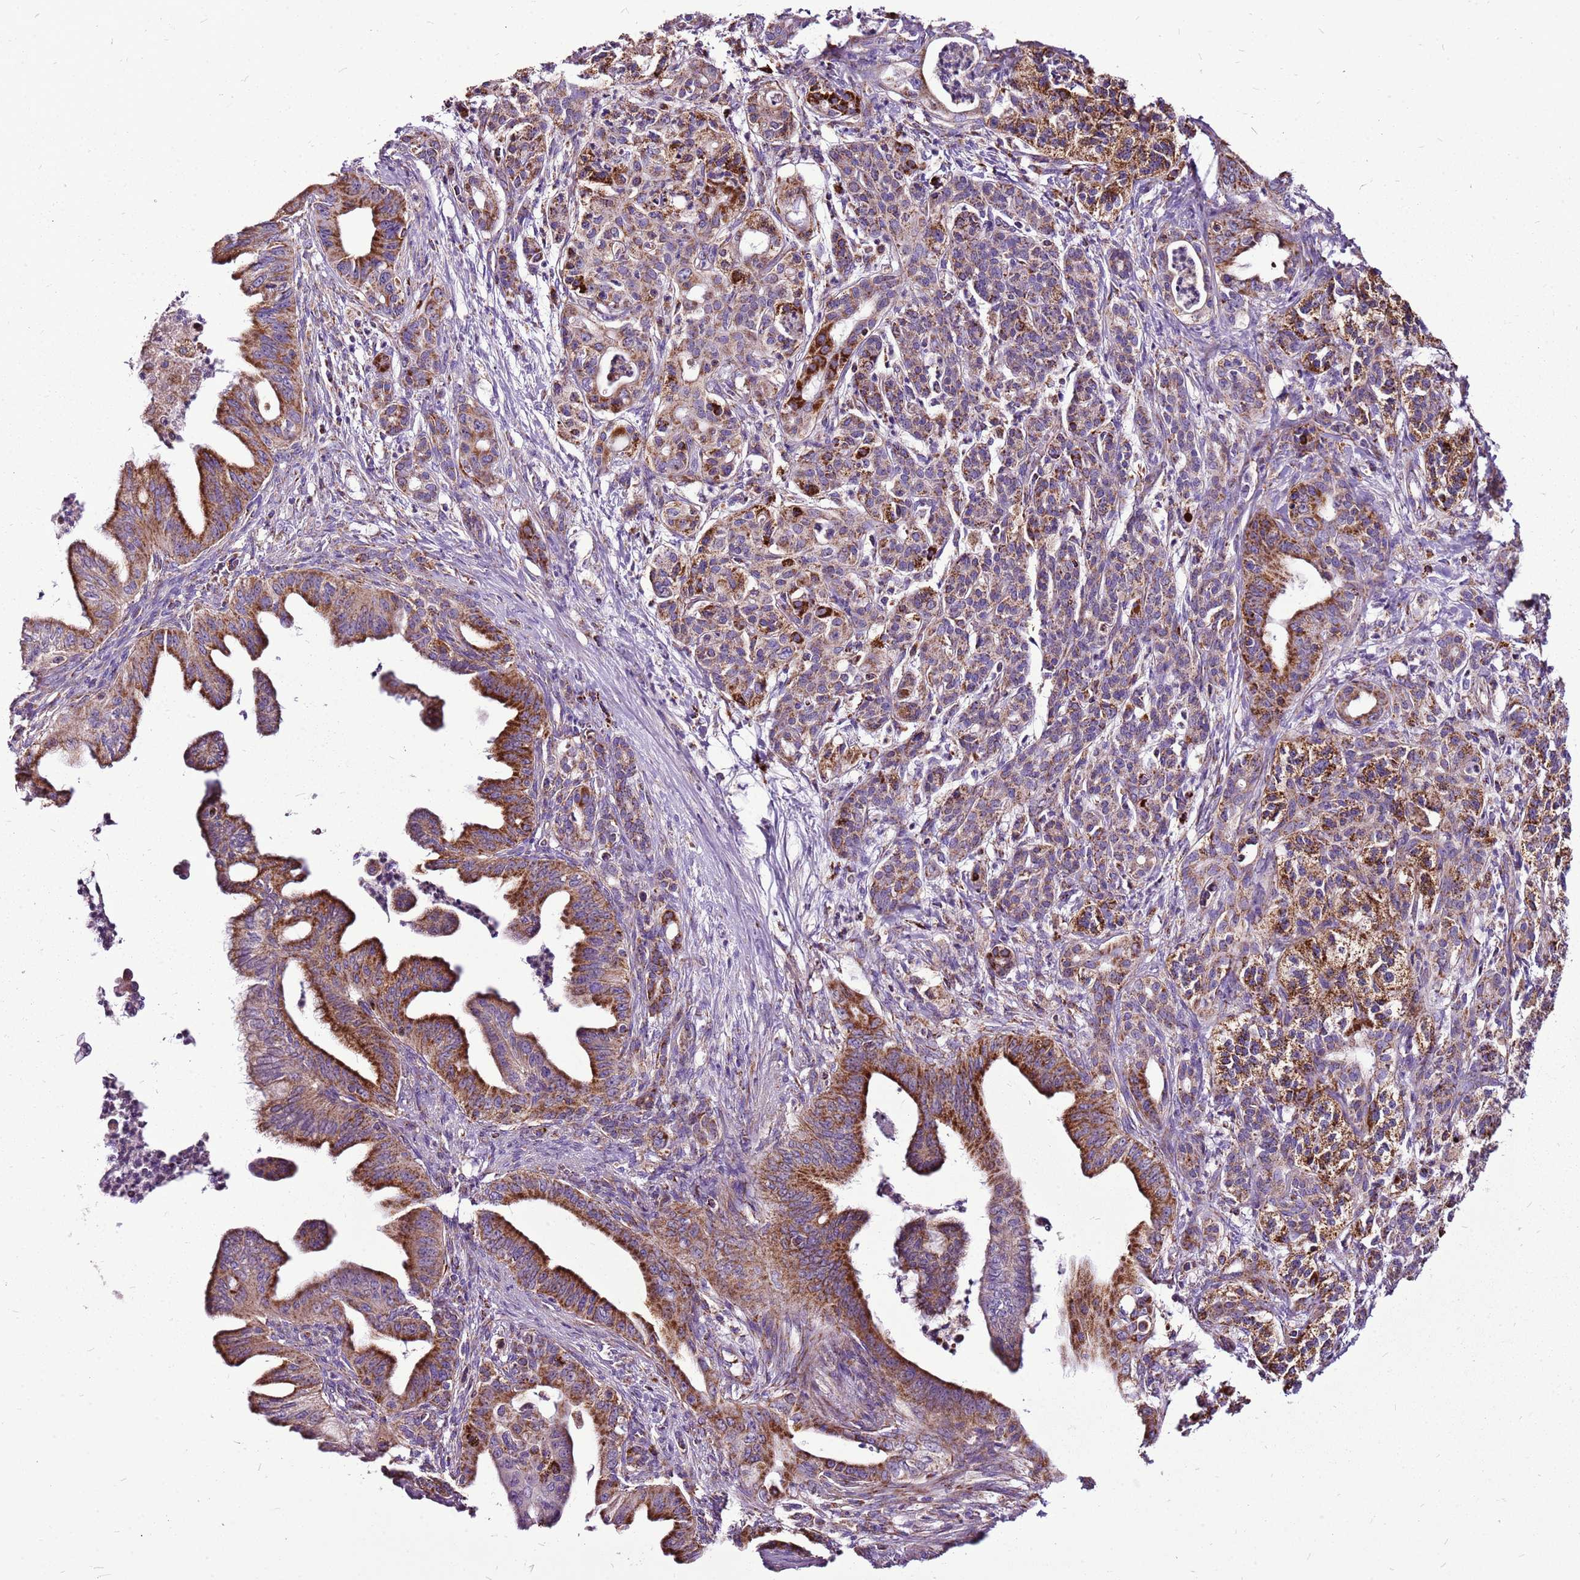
{"staining": {"intensity": "strong", "quantity": ">75%", "location": "cytoplasmic/membranous"}, "tissue": "pancreatic cancer", "cell_type": "Tumor cells", "image_type": "cancer", "snomed": [{"axis": "morphology", "description": "Adenocarcinoma, NOS"}, {"axis": "topography", "description": "Pancreas"}], "caption": "High-magnification brightfield microscopy of pancreatic adenocarcinoma stained with DAB (3,3'-diaminobenzidine) (brown) and counterstained with hematoxylin (blue). tumor cells exhibit strong cytoplasmic/membranous staining is present in approximately>75% of cells. The staining was performed using DAB, with brown indicating positive protein expression. Nuclei are stained blue with hematoxylin.", "gene": "GCDH", "patient": {"sex": "male", "age": 58}}